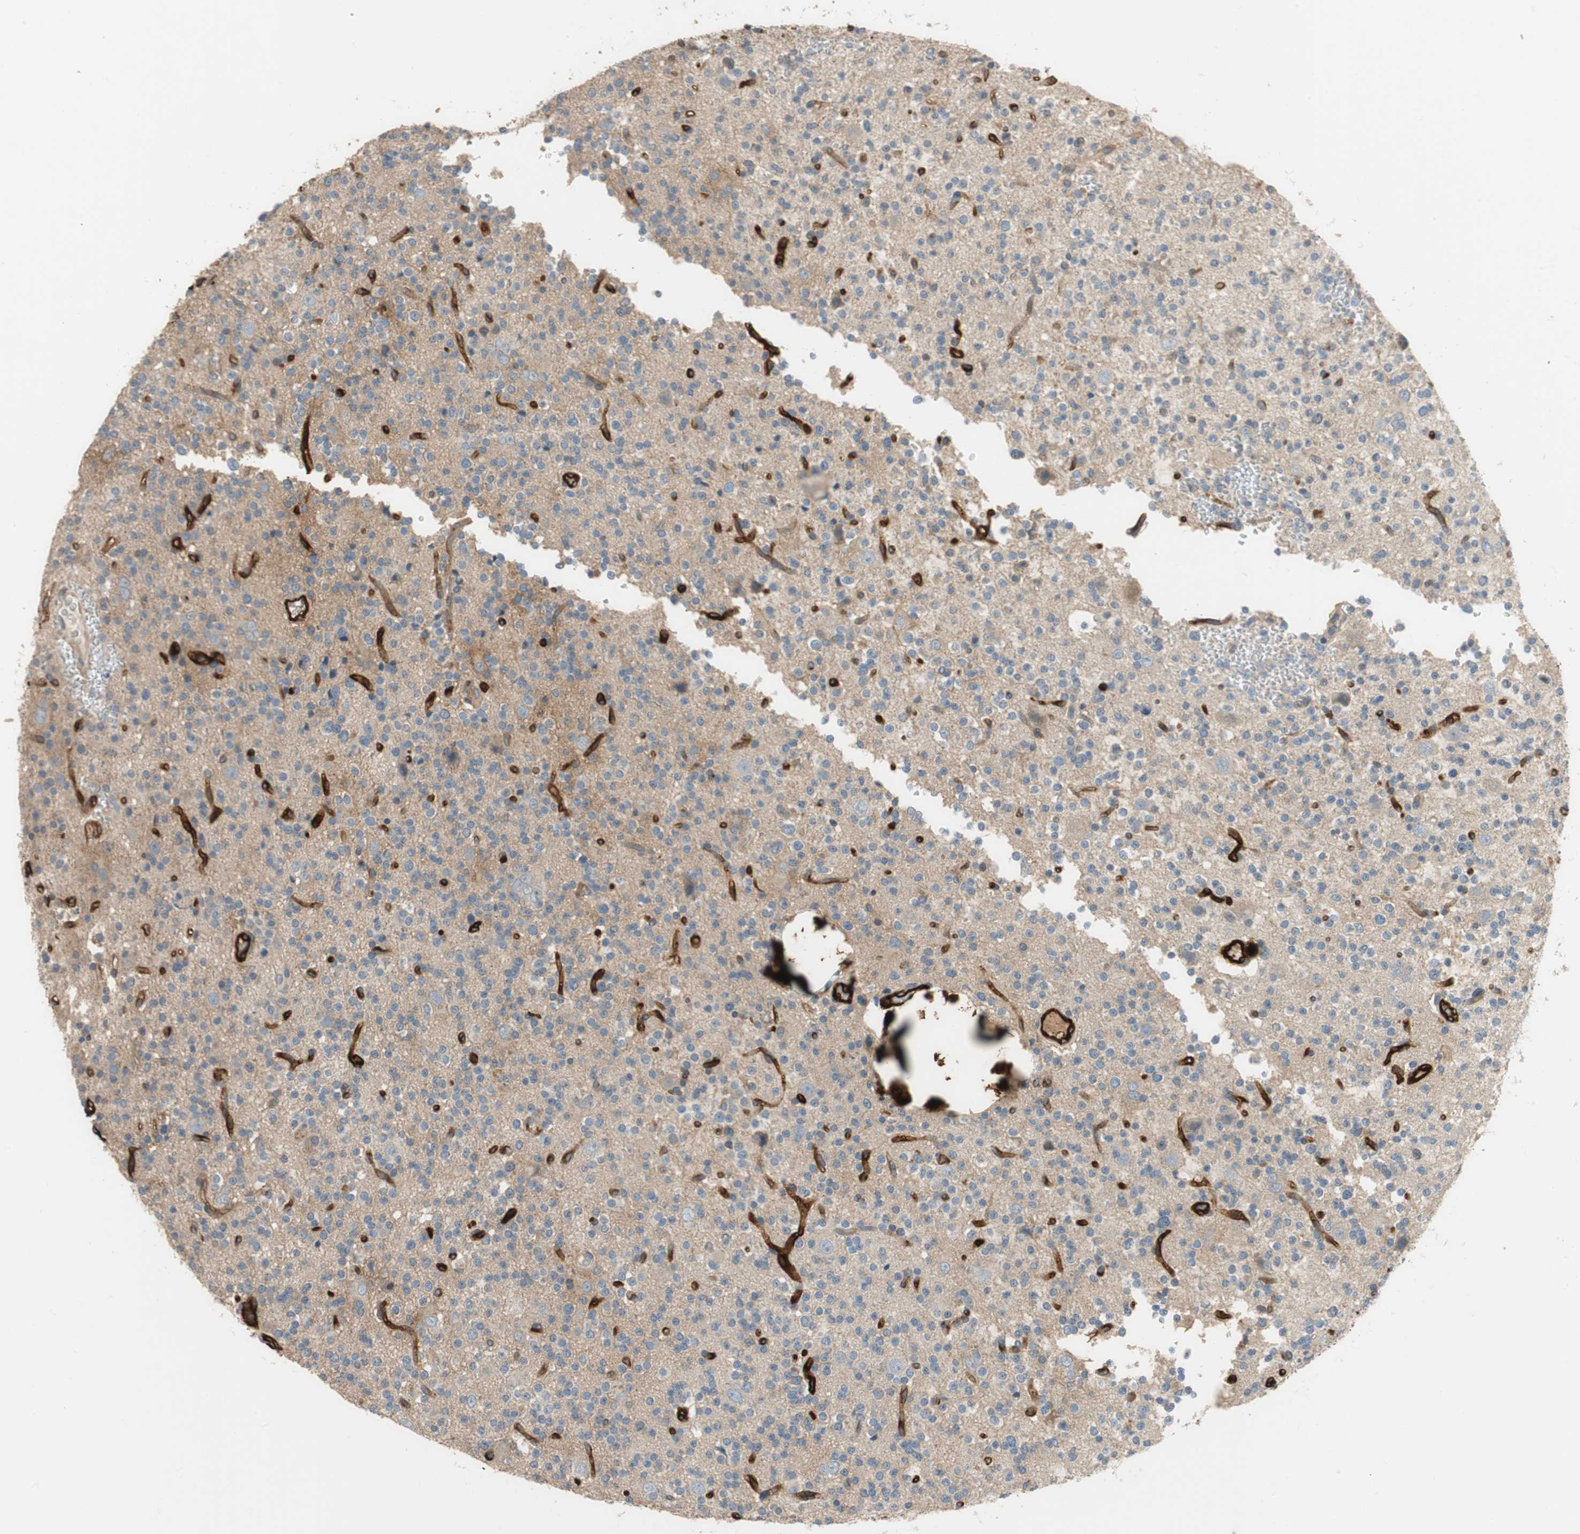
{"staining": {"intensity": "weak", "quantity": "25%-75%", "location": "cytoplasmic/membranous"}, "tissue": "glioma", "cell_type": "Tumor cells", "image_type": "cancer", "snomed": [{"axis": "morphology", "description": "Glioma, malignant, High grade"}, {"axis": "topography", "description": "Brain"}], "caption": "This histopathology image demonstrates IHC staining of malignant glioma (high-grade), with low weak cytoplasmic/membranous expression in about 25%-75% of tumor cells.", "gene": "ALPL", "patient": {"sex": "male", "age": 47}}